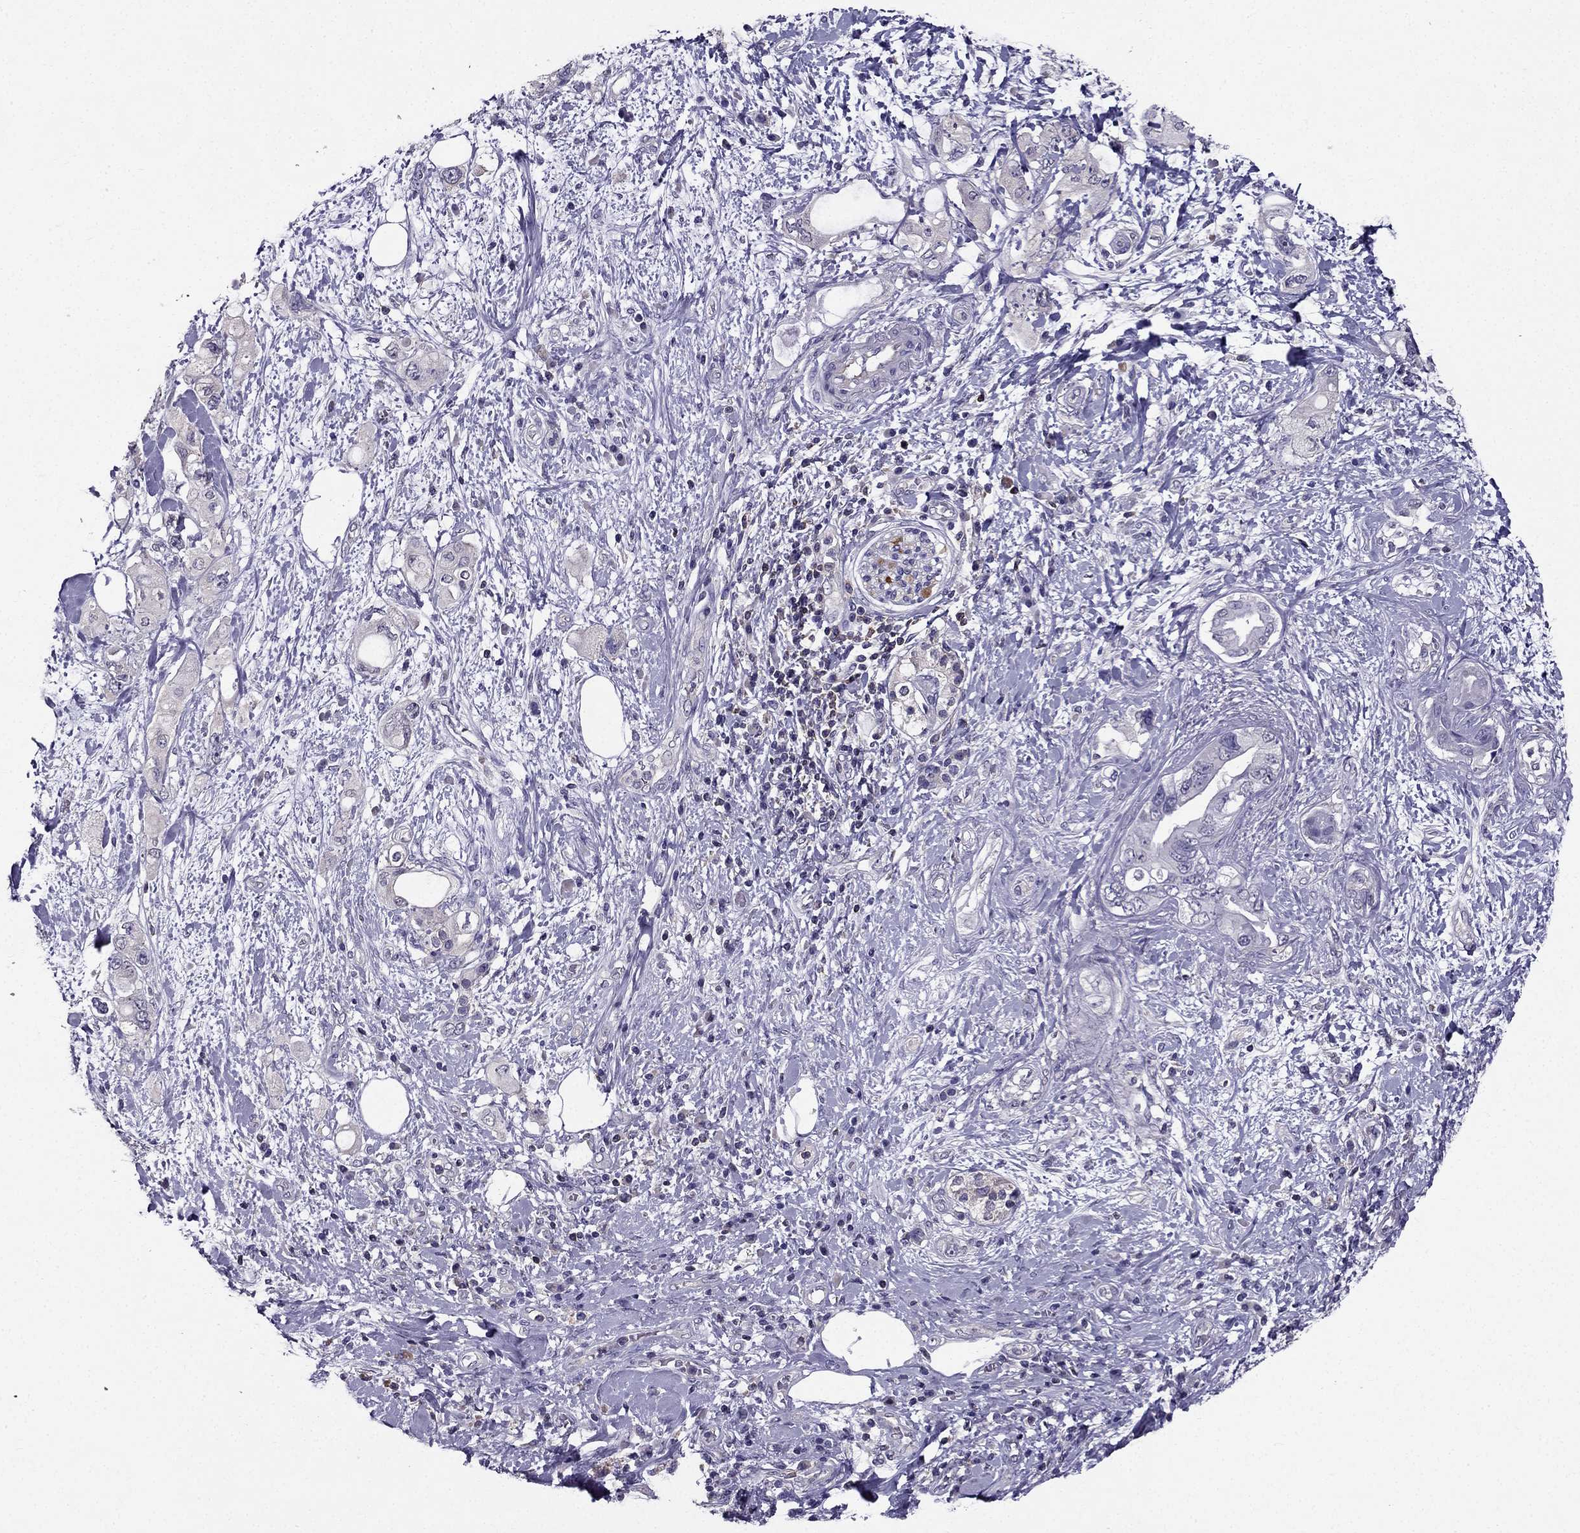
{"staining": {"intensity": "negative", "quantity": "none", "location": "none"}, "tissue": "pancreatic cancer", "cell_type": "Tumor cells", "image_type": "cancer", "snomed": [{"axis": "morphology", "description": "Adenocarcinoma, NOS"}, {"axis": "topography", "description": "Pancreas"}], "caption": "Tumor cells show no significant protein positivity in adenocarcinoma (pancreatic).", "gene": "AAK1", "patient": {"sex": "female", "age": 56}}